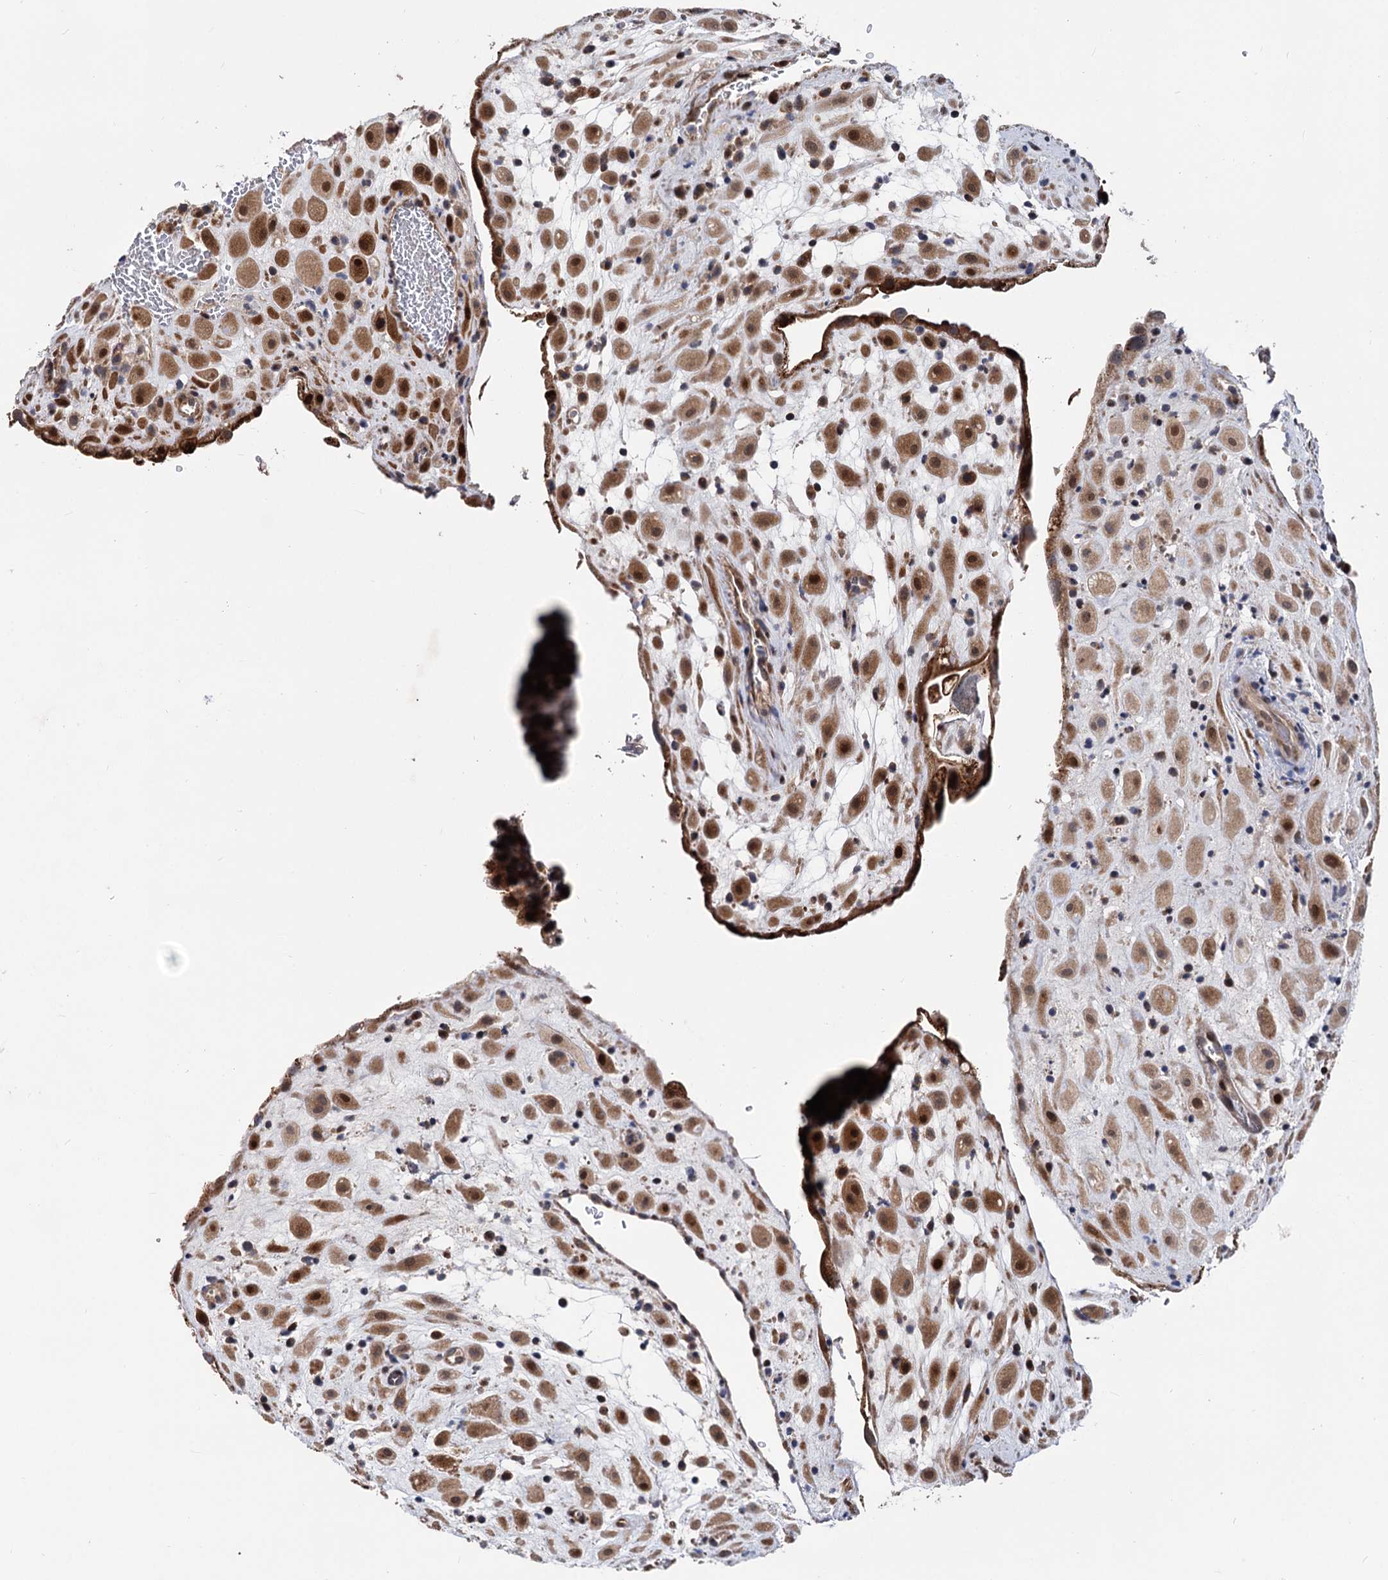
{"staining": {"intensity": "moderate", "quantity": ">75%", "location": "cytoplasmic/membranous,nuclear"}, "tissue": "placenta", "cell_type": "Decidual cells", "image_type": "normal", "snomed": [{"axis": "morphology", "description": "Normal tissue, NOS"}, {"axis": "topography", "description": "Placenta"}], "caption": "An image of human placenta stained for a protein reveals moderate cytoplasmic/membranous,nuclear brown staining in decidual cells. (DAB = brown stain, brightfield microscopy at high magnification).", "gene": "UBR1", "patient": {"sex": "female", "age": 35}}